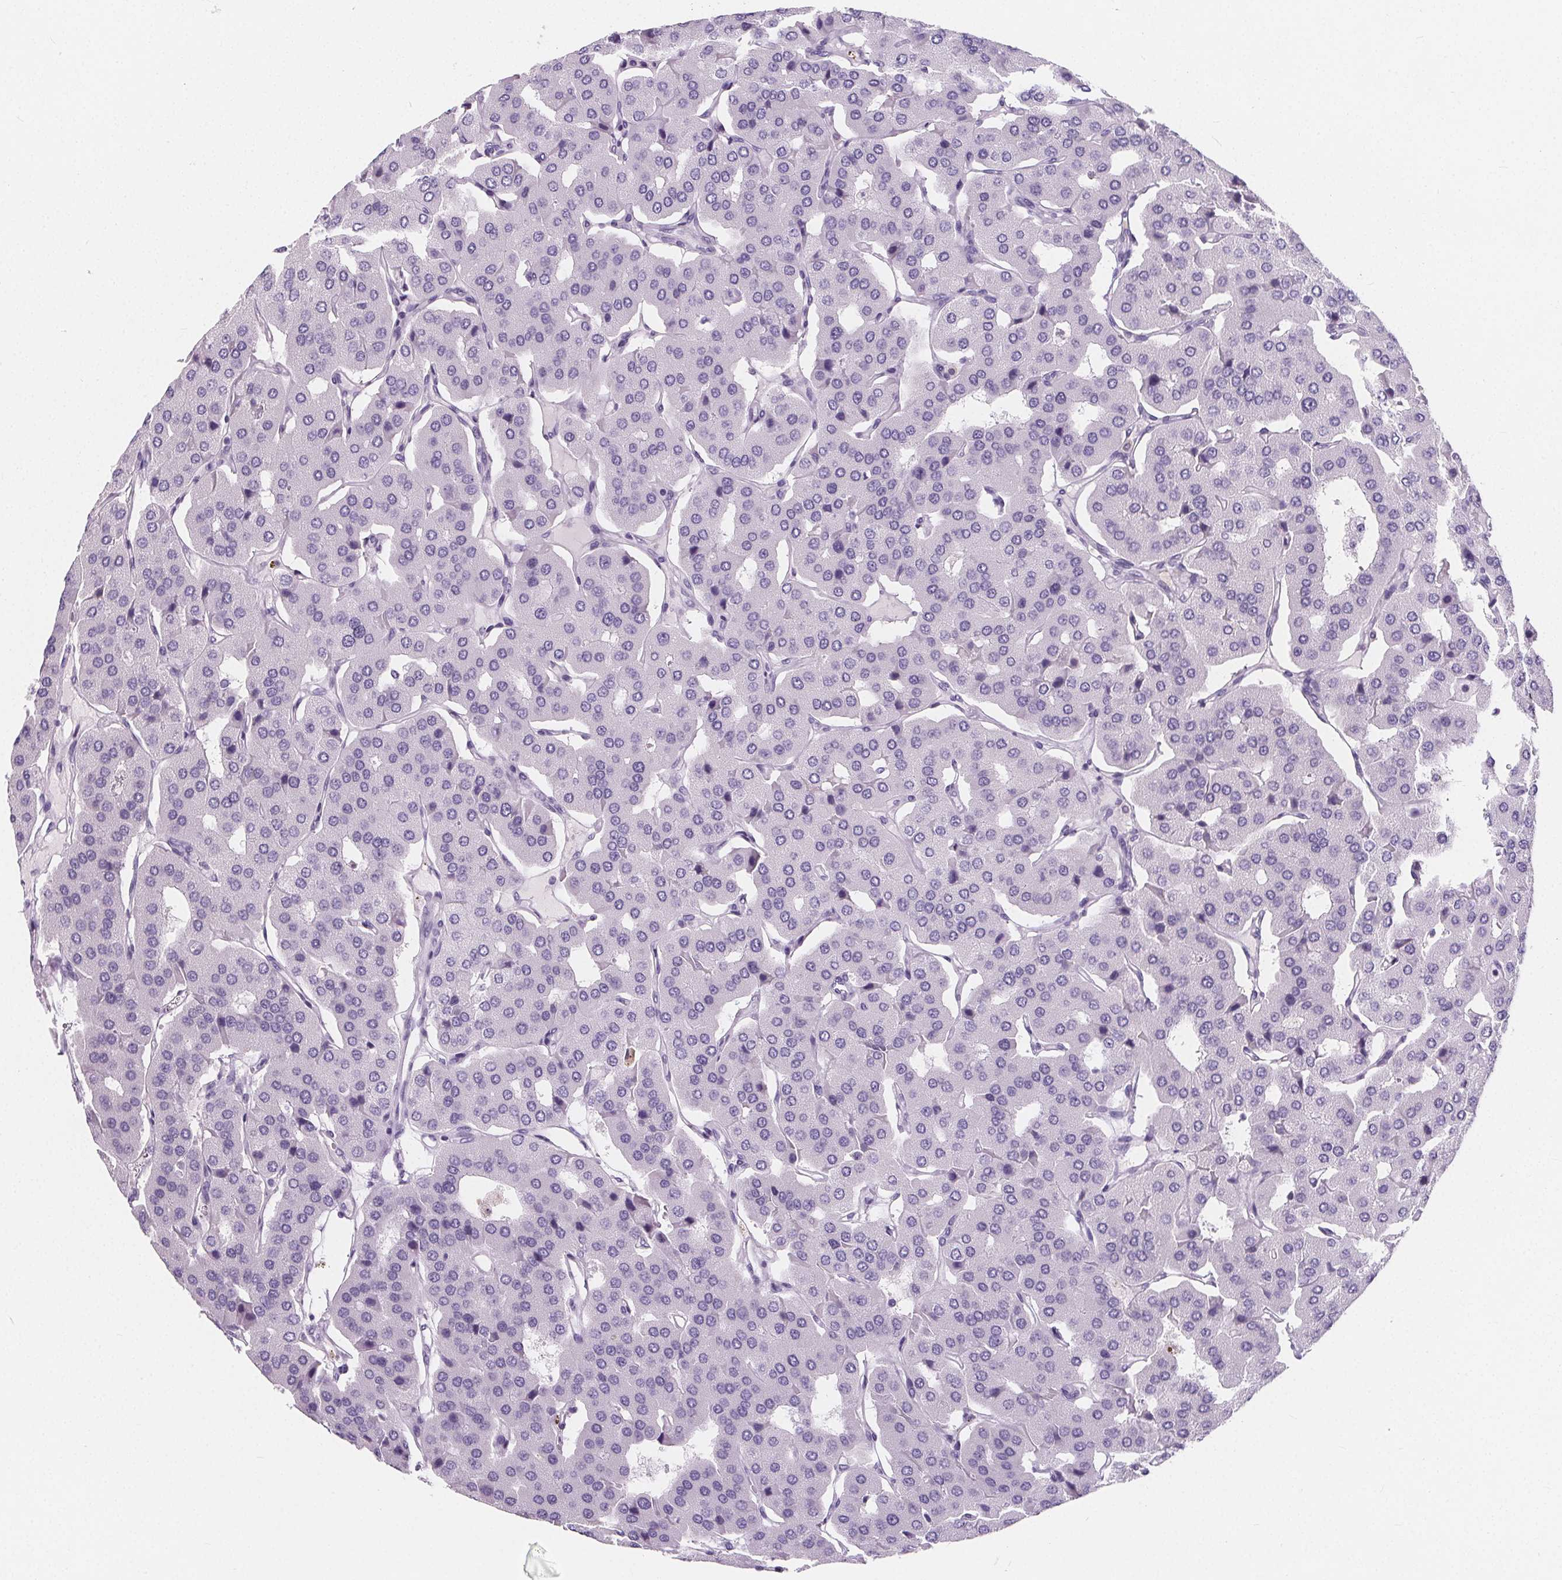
{"staining": {"intensity": "negative", "quantity": "none", "location": "none"}, "tissue": "parathyroid gland", "cell_type": "Glandular cells", "image_type": "normal", "snomed": [{"axis": "morphology", "description": "Normal tissue, NOS"}, {"axis": "morphology", "description": "Adenoma, NOS"}, {"axis": "topography", "description": "Parathyroid gland"}], "caption": "There is no significant staining in glandular cells of parathyroid gland. (DAB (3,3'-diaminobenzidine) immunohistochemistry, high magnification).", "gene": "ADRB1", "patient": {"sex": "female", "age": 86}}